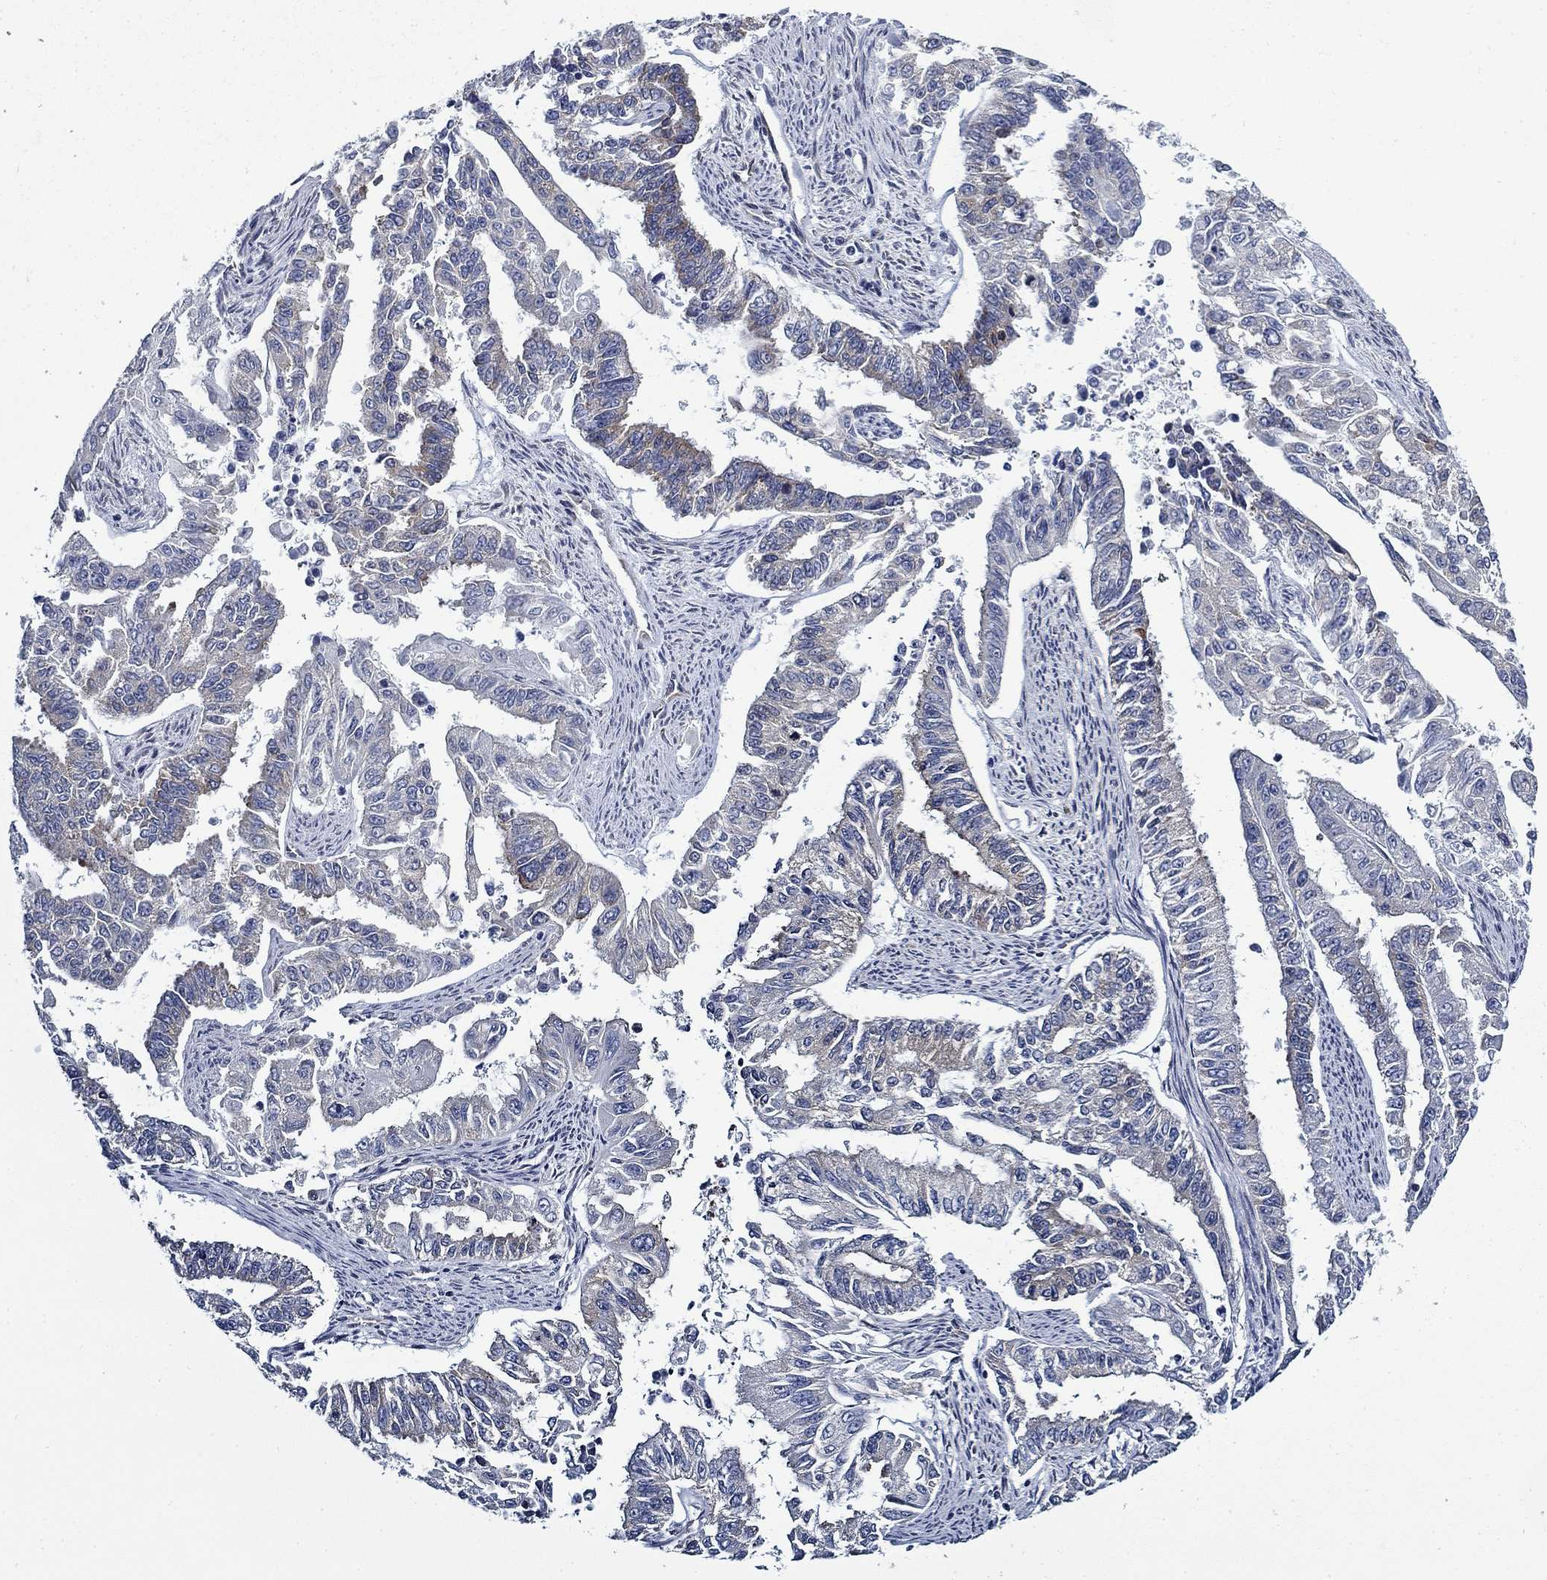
{"staining": {"intensity": "negative", "quantity": "none", "location": "none"}, "tissue": "endometrial cancer", "cell_type": "Tumor cells", "image_type": "cancer", "snomed": [{"axis": "morphology", "description": "Adenocarcinoma, NOS"}, {"axis": "topography", "description": "Uterus"}], "caption": "A high-resolution micrograph shows IHC staining of adenocarcinoma (endometrial), which demonstrates no significant expression in tumor cells.", "gene": "FXR1", "patient": {"sex": "female", "age": 59}}